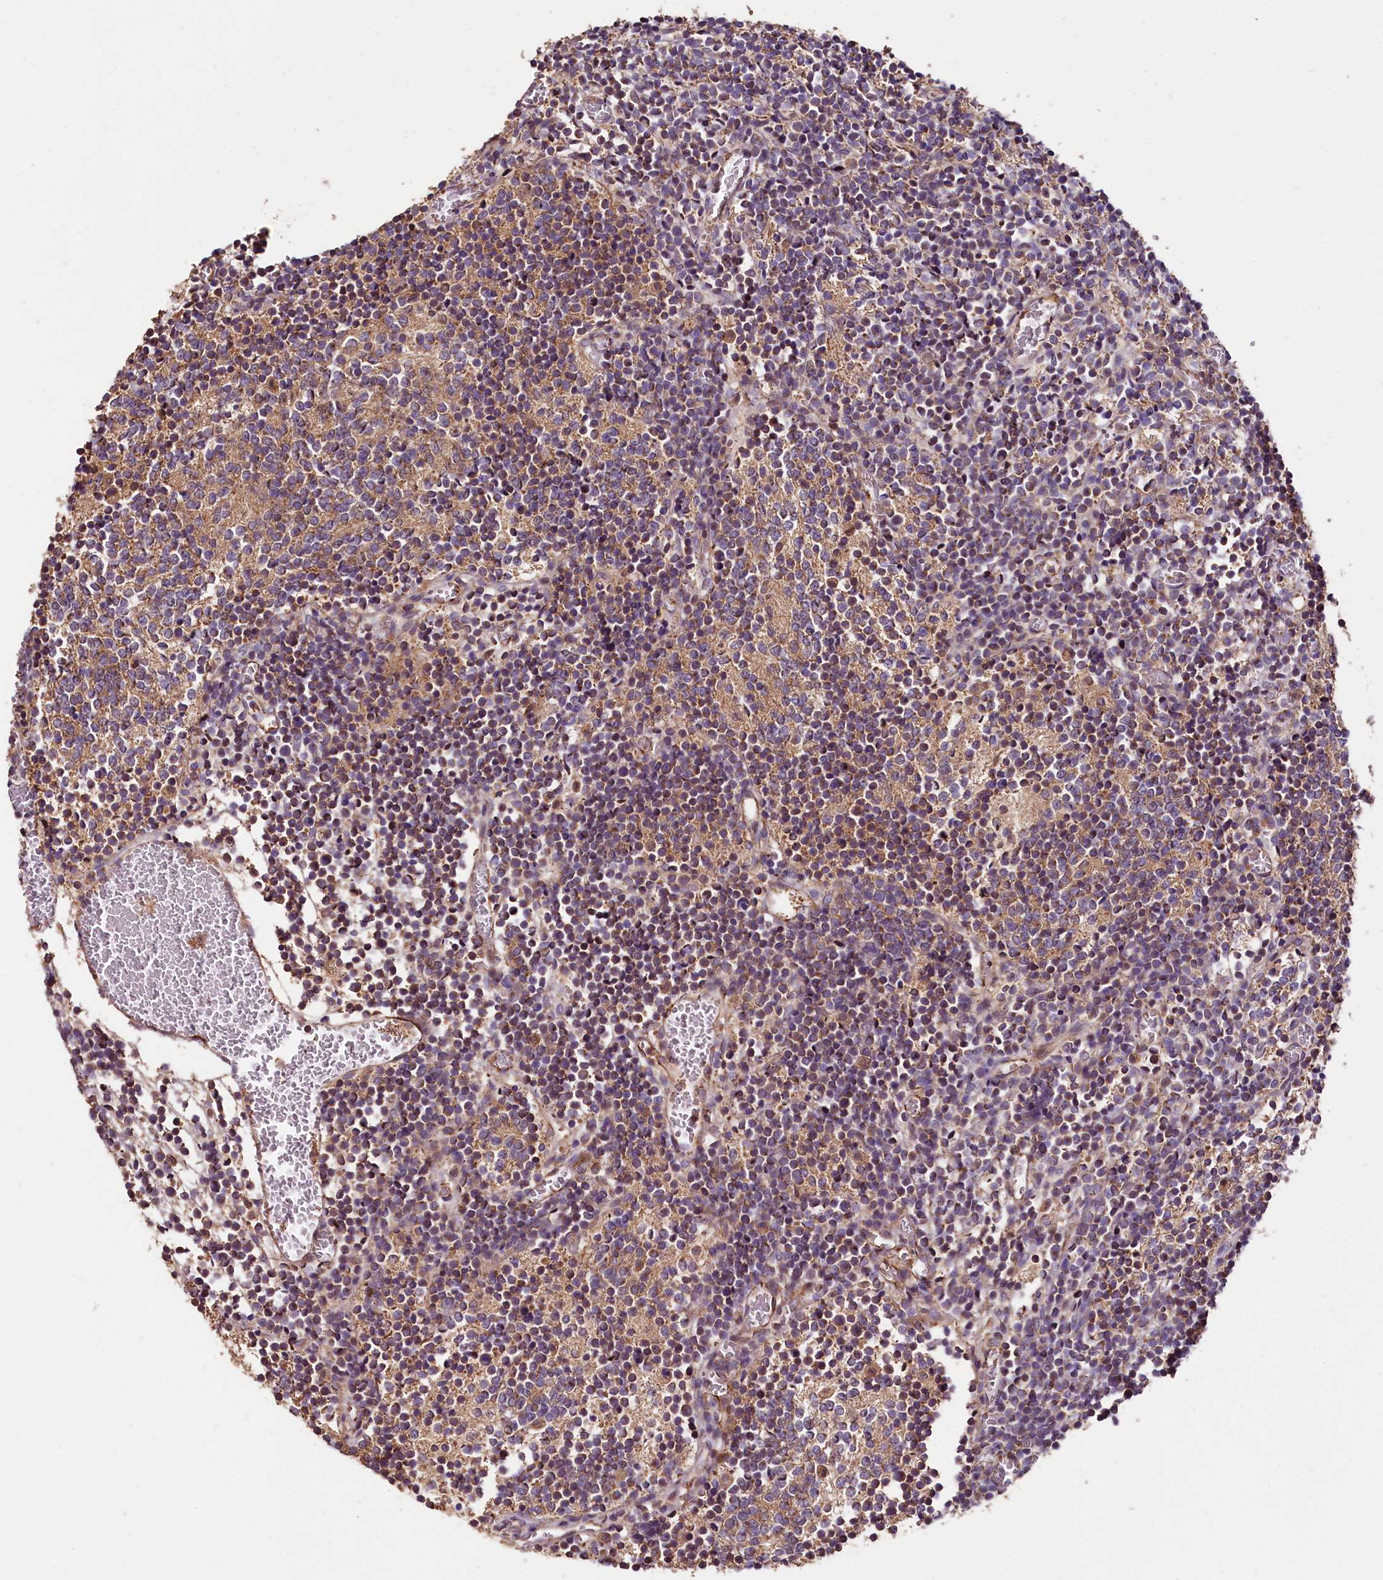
{"staining": {"intensity": "moderate", "quantity": "25%-75%", "location": "cytoplasmic/membranous"}, "tissue": "glioma", "cell_type": "Tumor cells", "image_type": "cancer", "snomed": [{"axis": "morphology", "description": "Glioma, malignant, Low grade"}, {"axis": "topography", "description": "Brain"}], "caption": "An image of malignant glioma (low-grade) stained for a protein displays moderate cytoplasmic/membranous brown staining in tumor cells.", "gene": "RASSF1", "patient": {"sex": "female", "age": 1}}